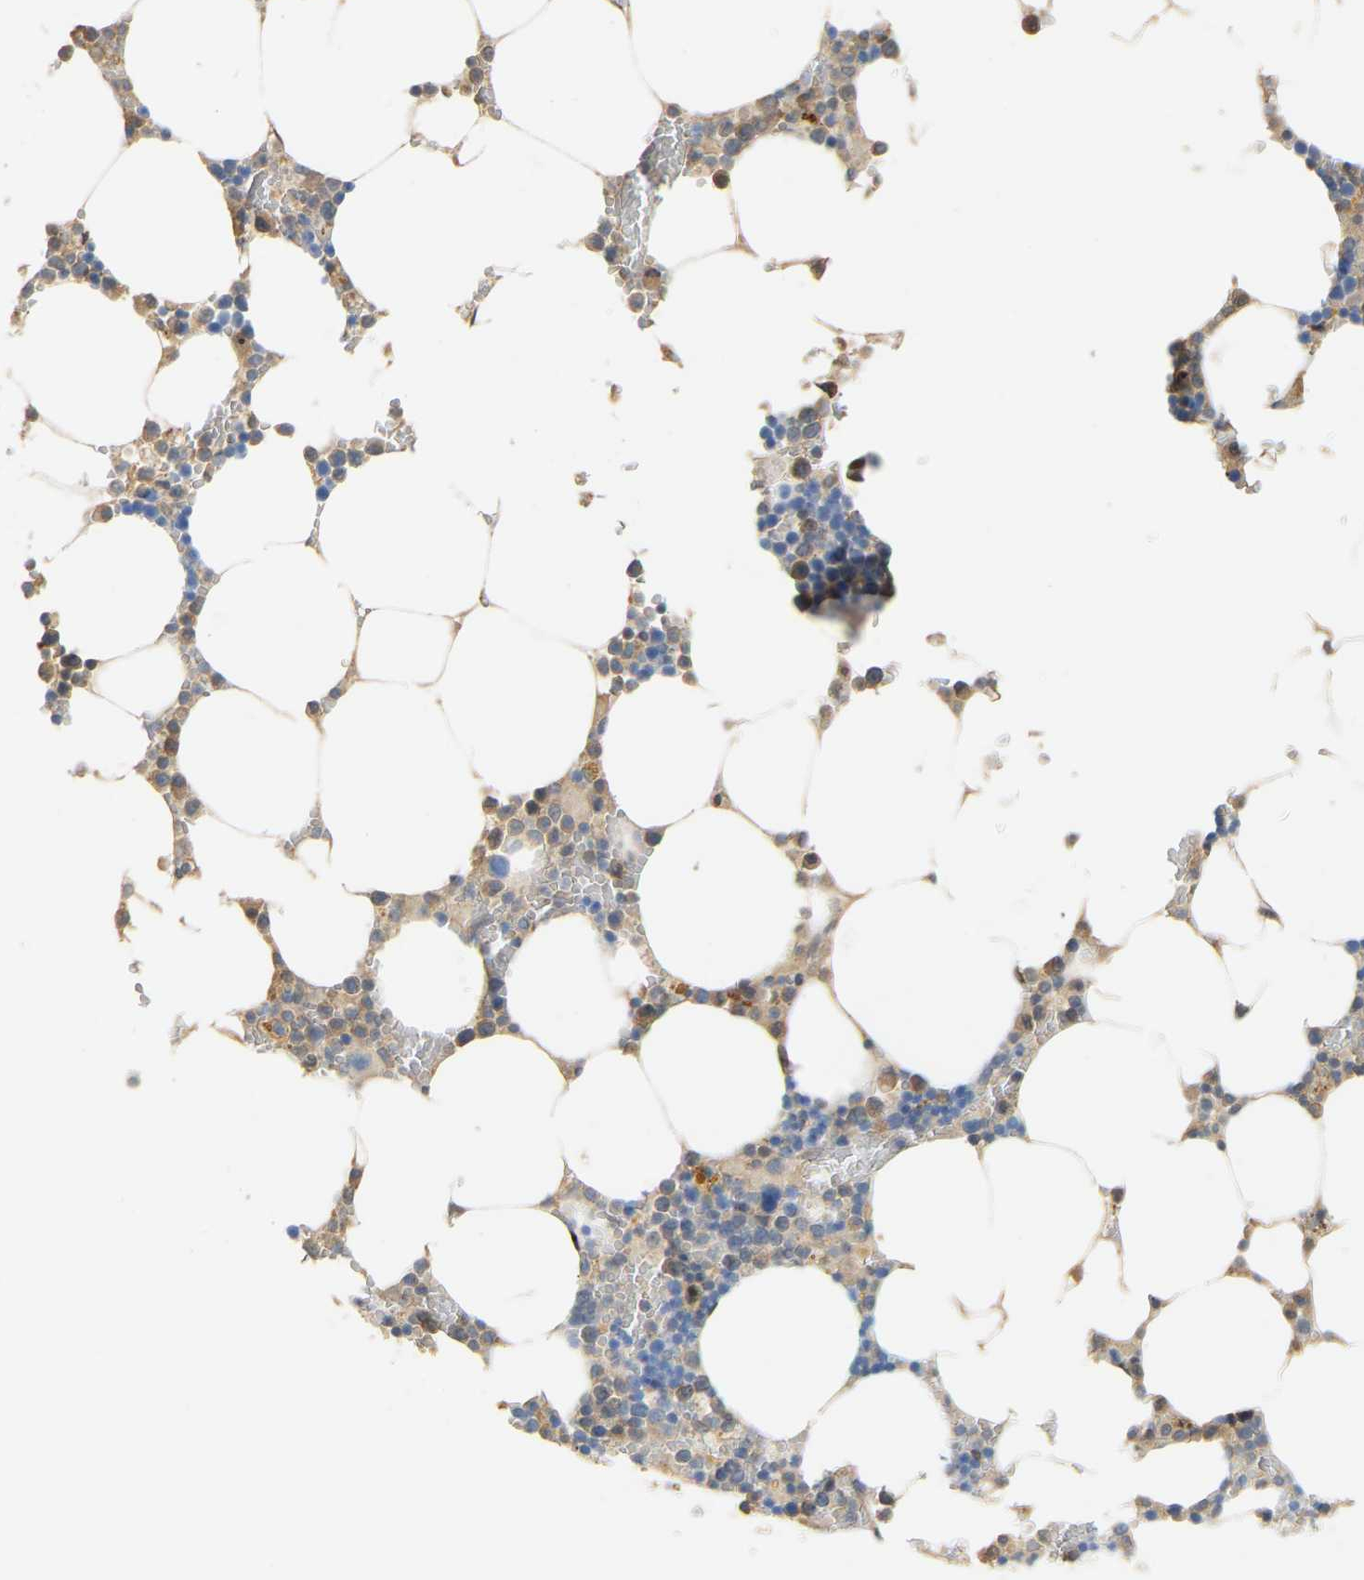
{"staining": {"intensity": "negative", "quantity": "none", "location": "none"}, "tissue": "bone marrow", "cell_type": "Hematopoietic cells", "image_type": "normal", "snomed": [{"axis": "morphology", "description": "Normal tissue, NOS"}, {"axis": "topography", "description": "Bone marrow"}], "caption": "Immunohistochemistry of benign bone marrow reveals no staining in hematopoietic cells.", "gene": "PTPN4", "patient": {"sex": "male", "age": 70}}